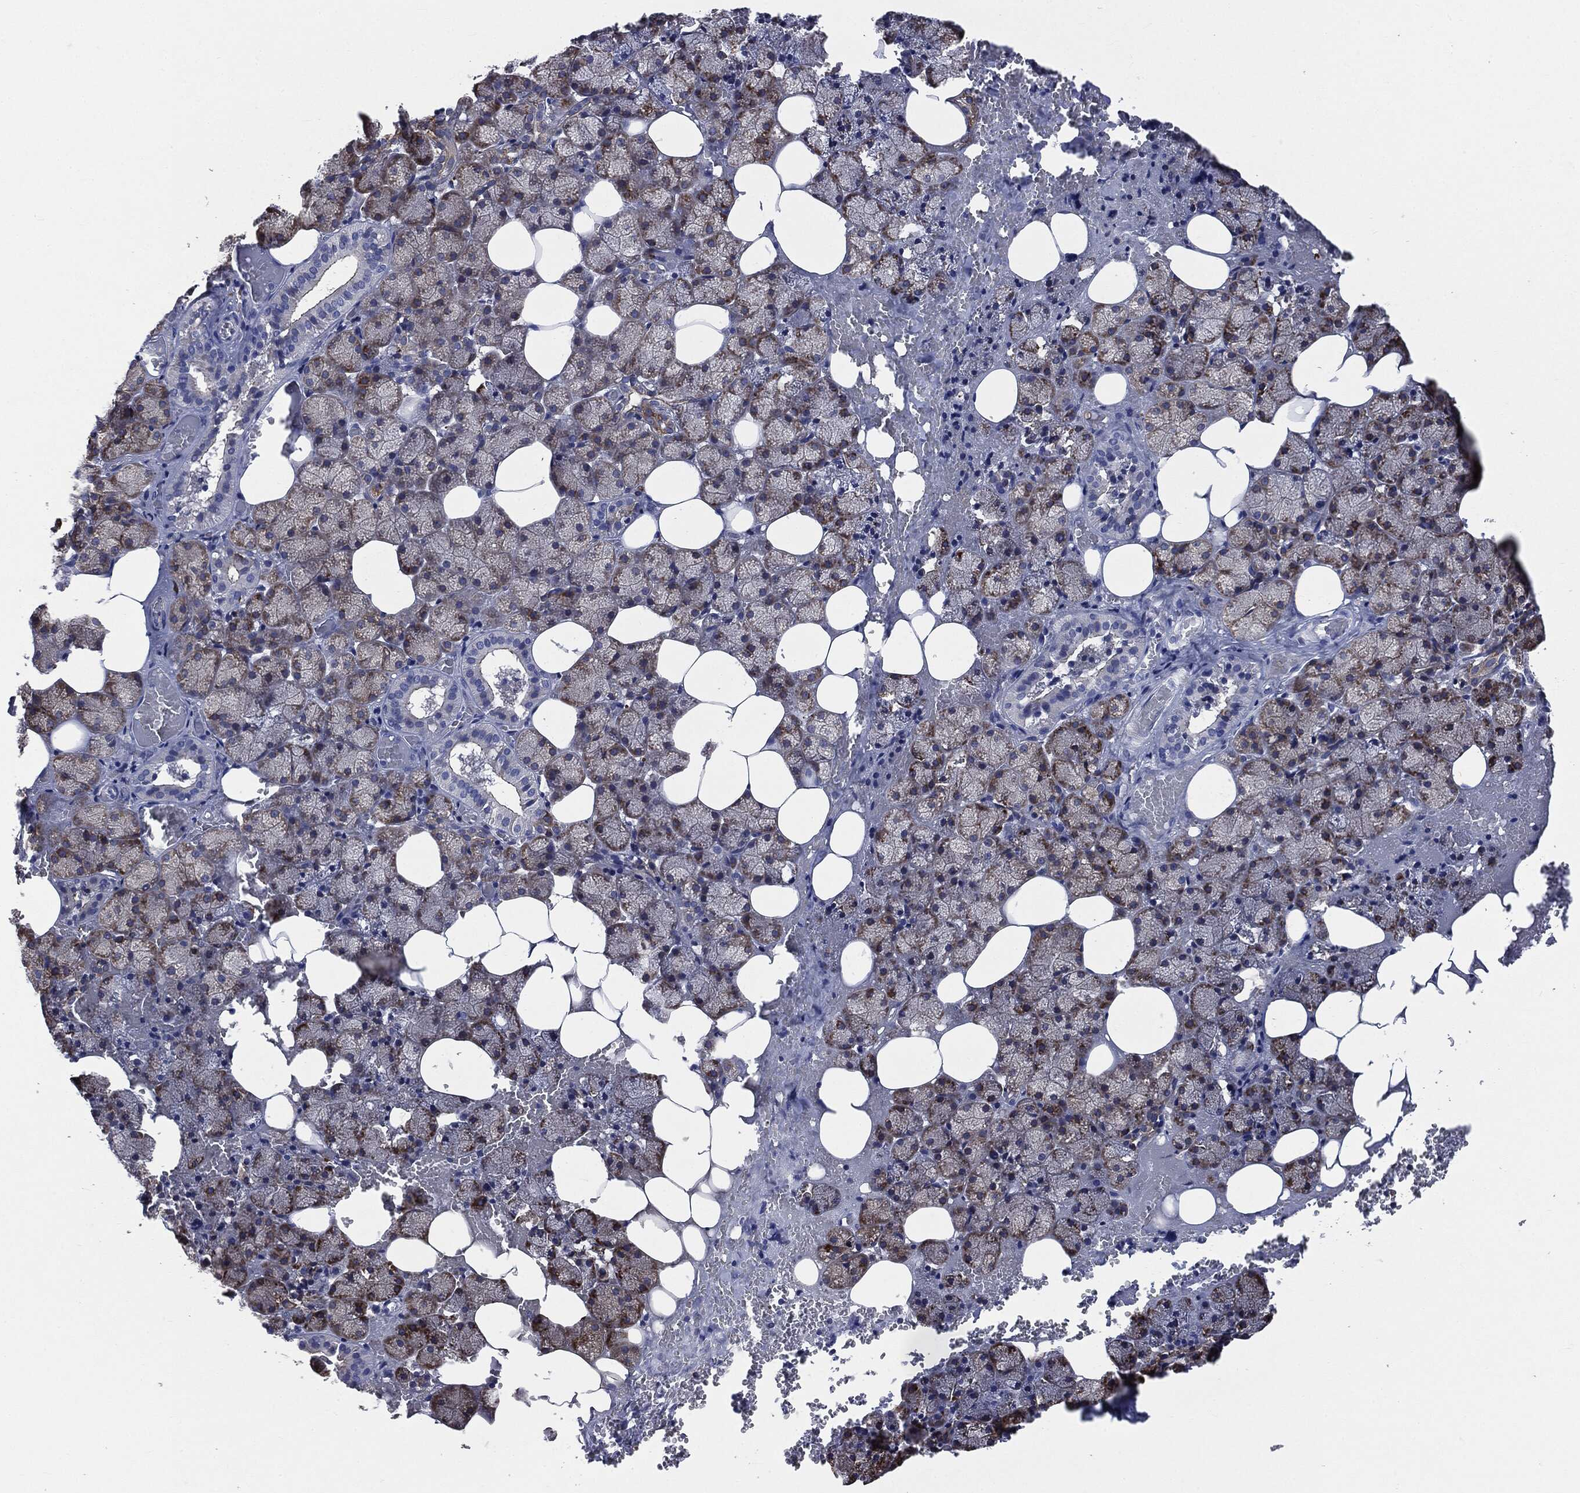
{"staining": {"intensity": "strong", "quantity": "25%-75%", "location": "cytoplasmic/membranous"}, "tissue": "salivary gland", "cell_type": "Glandular cells", "image_type": "normal", "snomed": [{"axis": "morphology", "description": "Normal tissue, NOS"}, {"axis": "topography", "description": "Salivary gland"}], "caption": "Immunohistochemistry (IHC) staining of normal salivary gland, which reveals high levels of strong cytoplasmic/membranous expression in approximately 25%-75% of glandular cells indicating strong cytoplasmic/membranous protein staining. The staining was performed using DAB (3,3'-diaminobenzidine) (brown) for protein detection and nuclei were counterstained in hematoxylin (blue).", "gene": "PTGS2", "patient": {"sex": "male", "age": 38}}